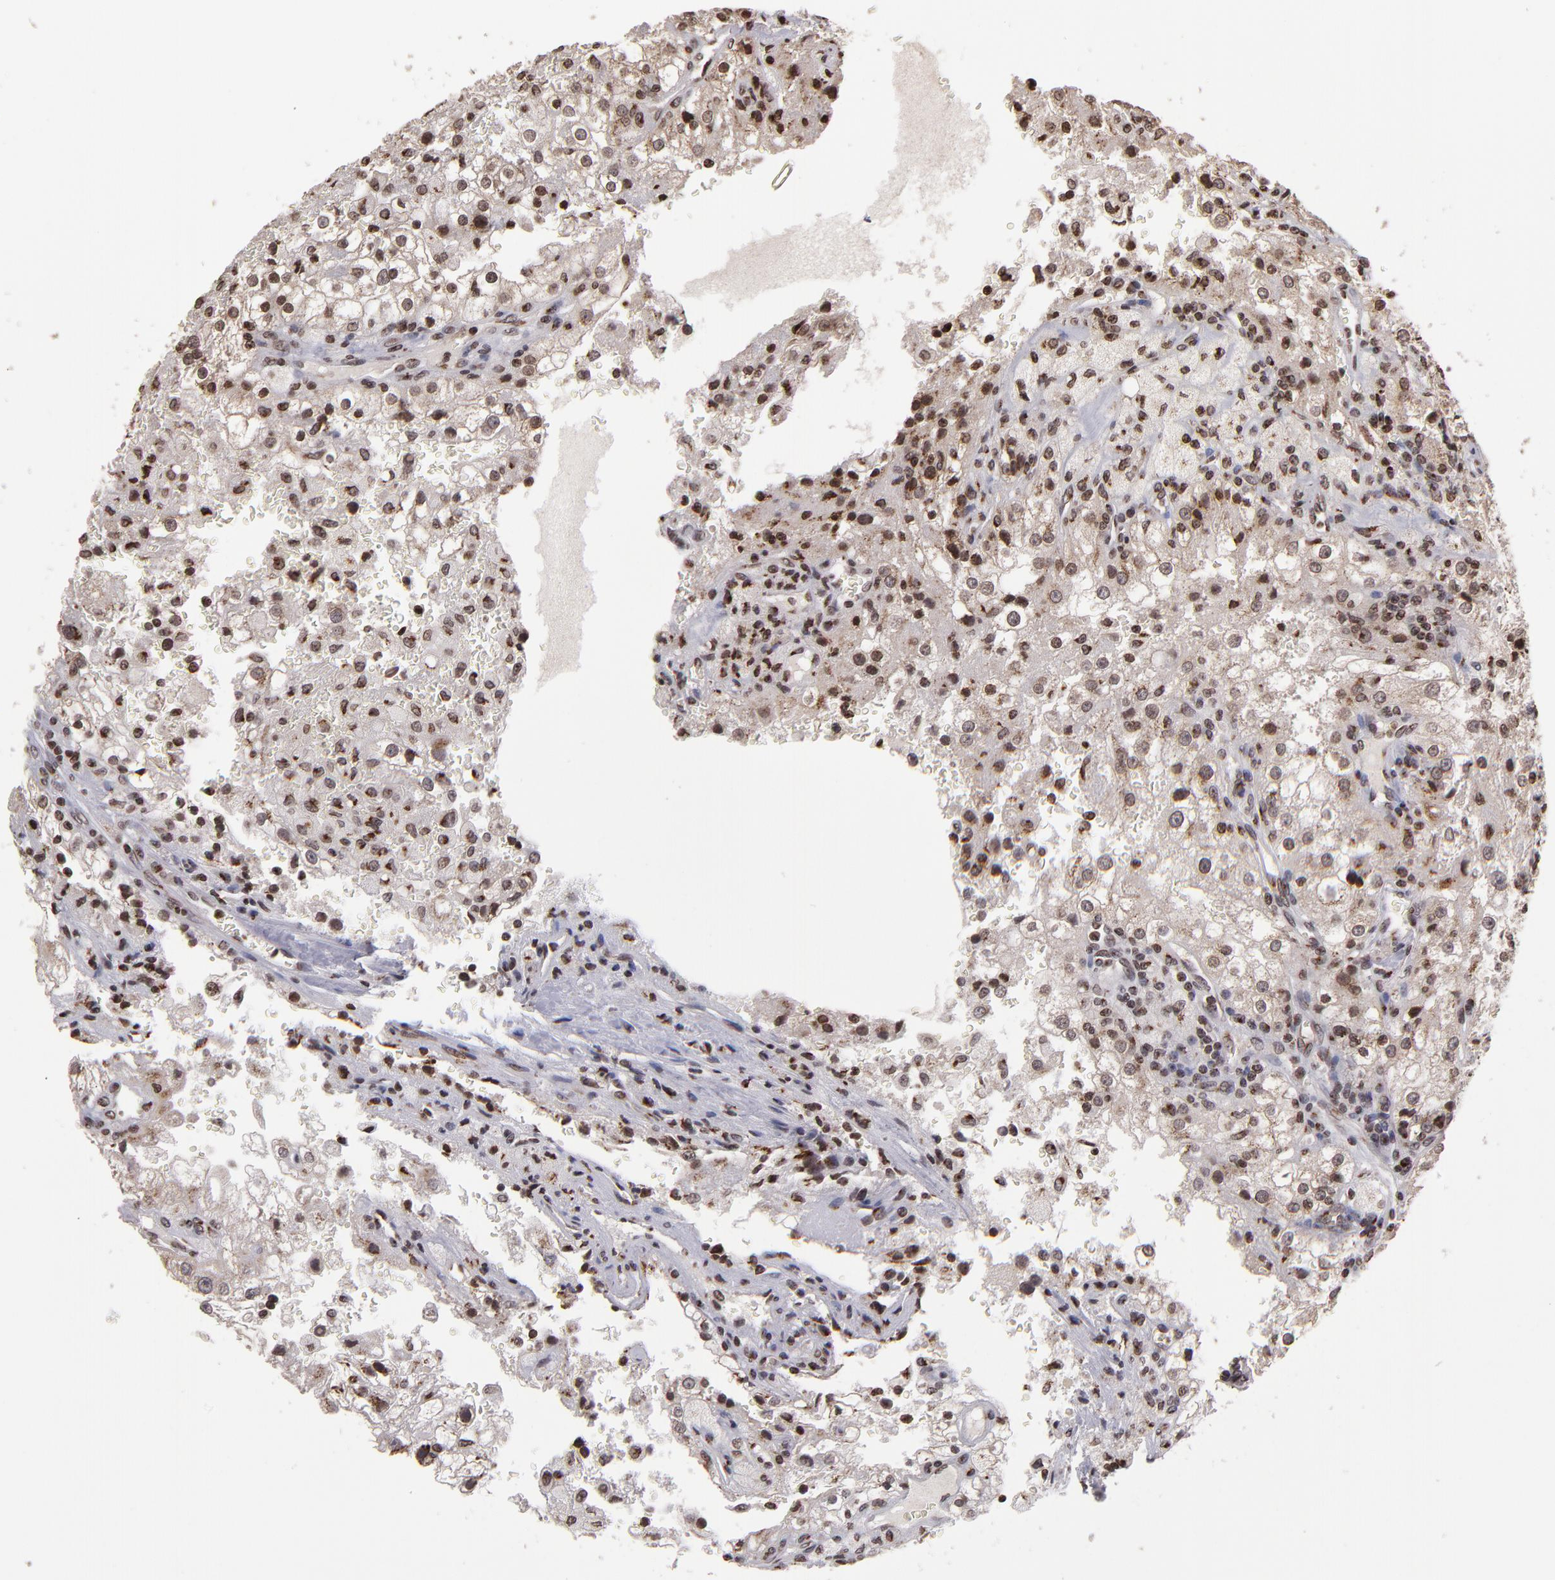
{"staining": {"intensity": "moderate", "quantity": ">75%", "location": "cytoplasmic/membranous,nuclear"}, "tissue": "renal cancer", "cell_type": "Tumor cells", "image_type": "cancer", "snomed": [{"axis": "morphology", "description": "Adenocarcinoma, NOS"}, {"axis": "topography", "description": "Kidney"}], "caption": "IHC of human renal cancer shows medium levels of moderate cytoplasmic/membranous and nuclear expression in about >75% of tumor cells. (Stains: DAB in brown, nuclei in blue, Microscopy: brightfield microscopy at high magnification).", "gene": "CSDC2", "patient": {"sex": "female", "age": 74}}